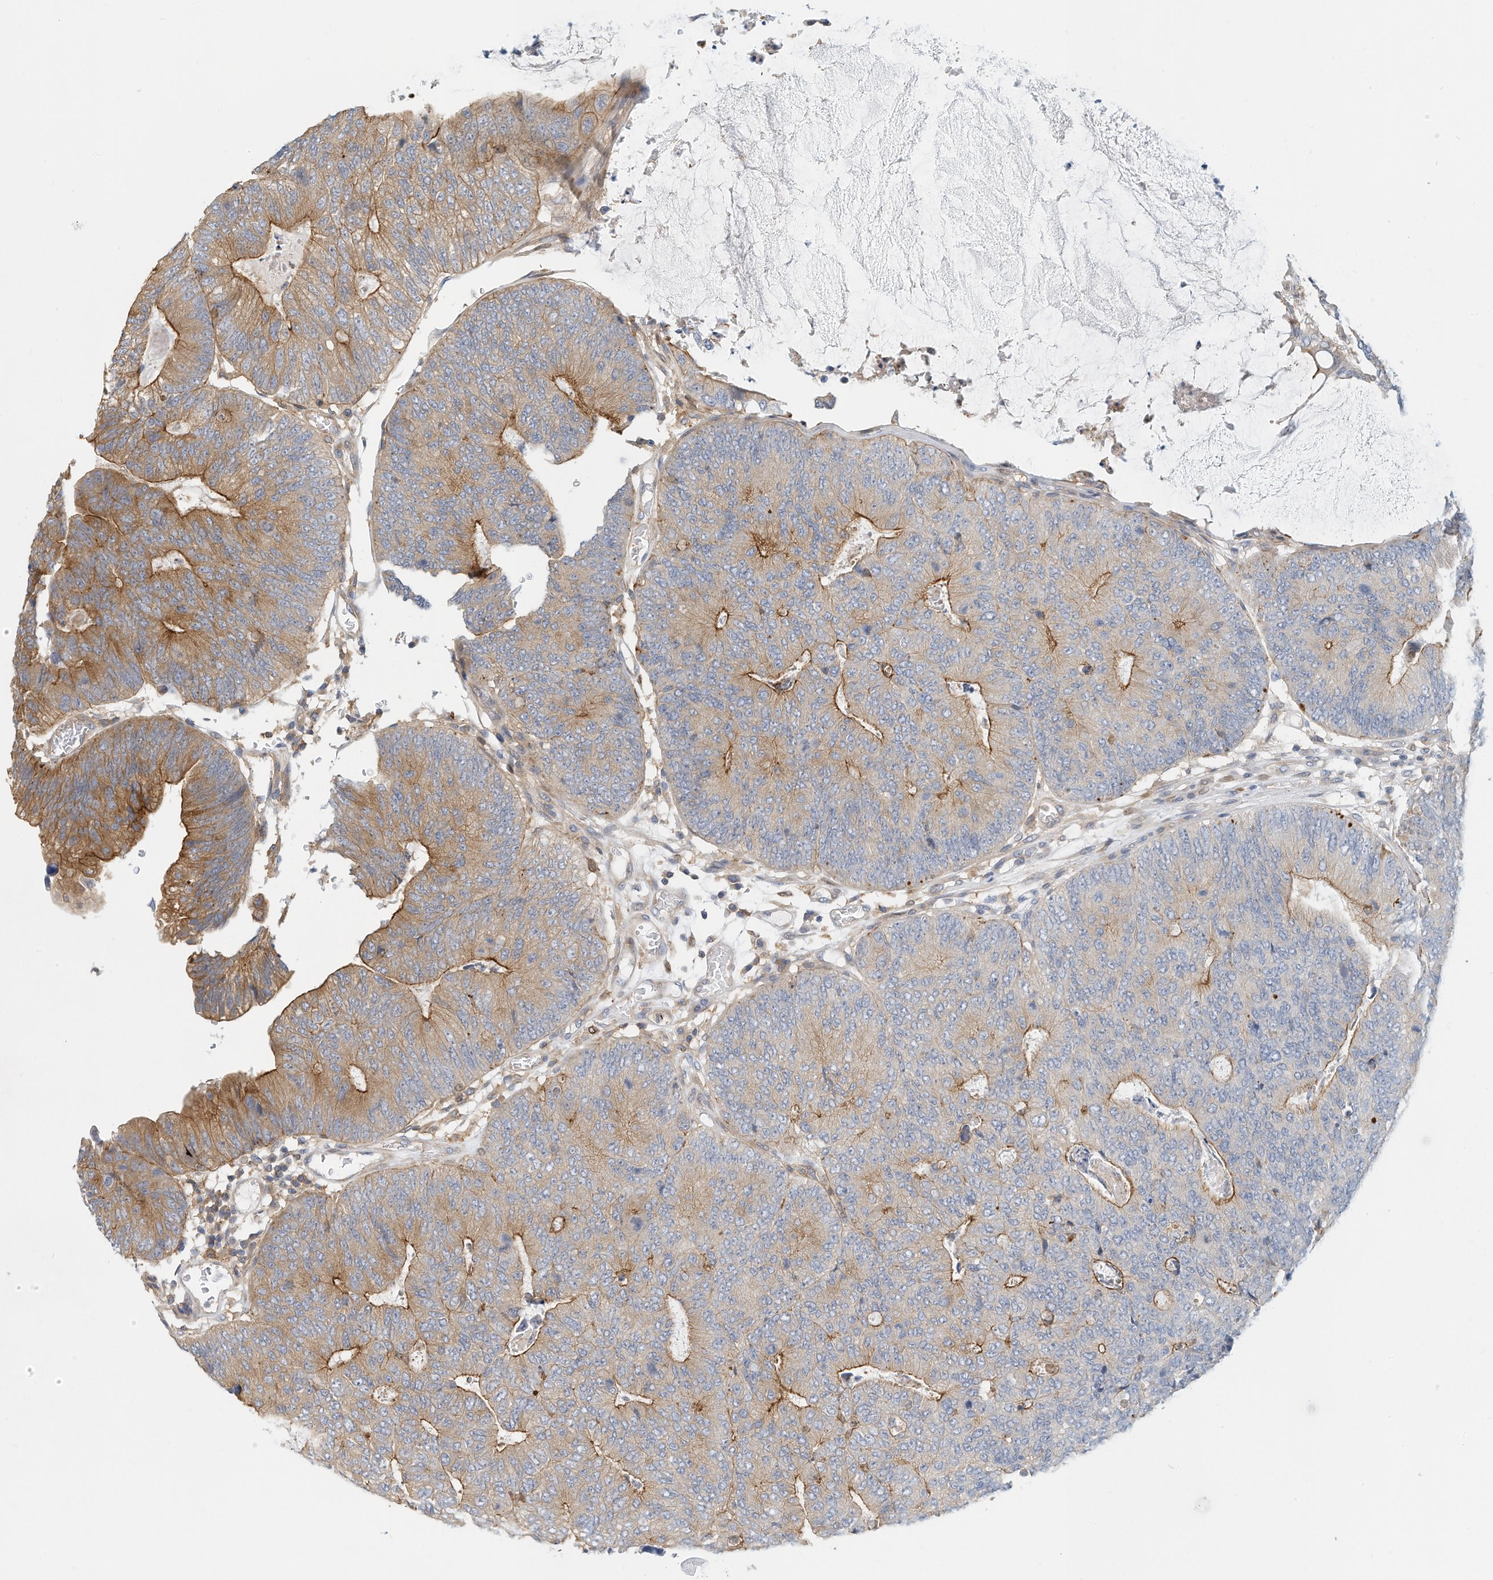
{"staining": {"intensity": "moderate", "quantity": "25%-75%", "location": "cytoplasmic/membranous"}, "tissue": "colorectal cancer", "cell_type": "Tumor cells", "image_type": "cancer", "snomed": [{"axis": "morphology", "description": "Adenocarcinoma, NOS"}, {"axis": "topography", "description": "Colon"}], "caption": "Adenocarcinoma (colorectal) stained with a brown dye exhibits moderate cytoplasmic/membranous positive positivity in about 25%-75% of tumor cells.", "gene": "MICAL1", "patient": {"sex": "female", "age": 67}}